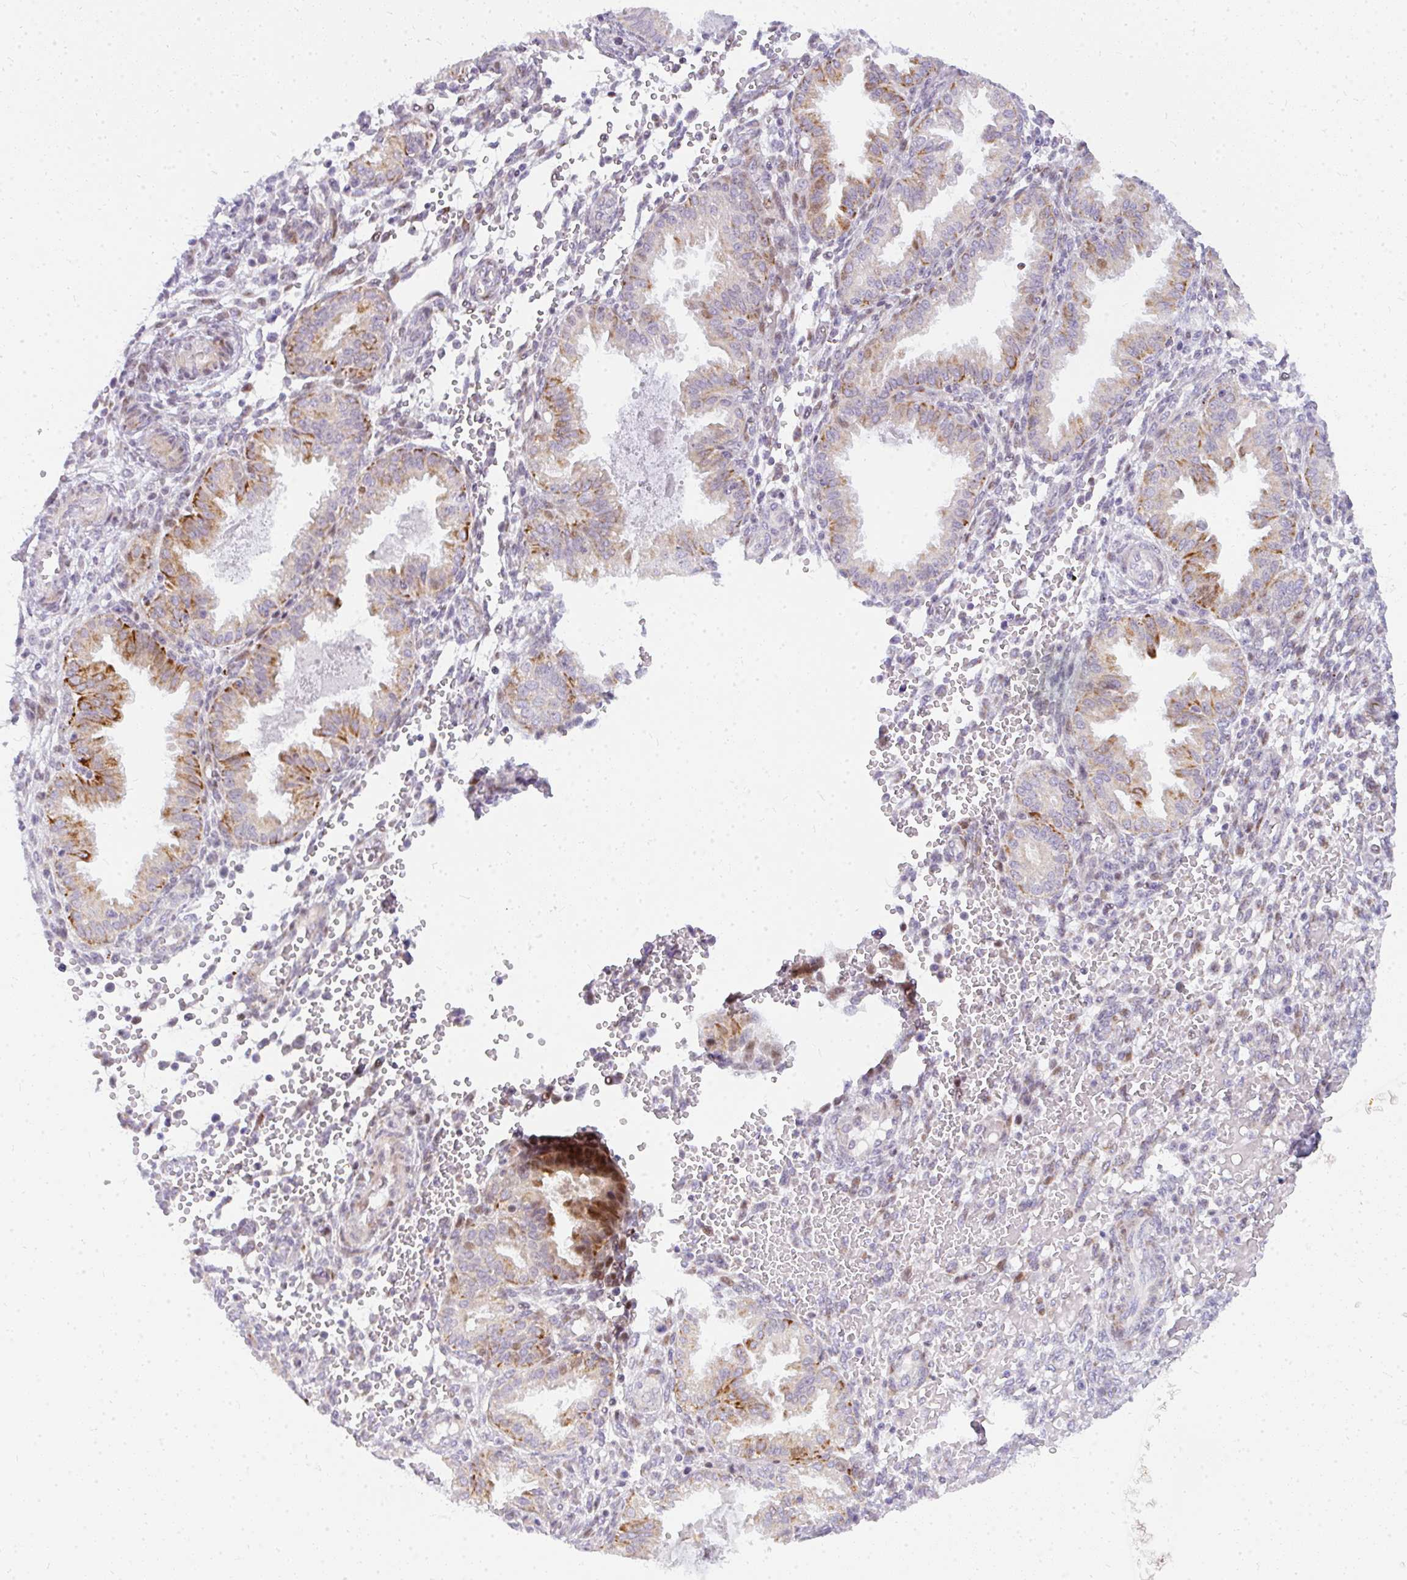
{"staining": {"intensity": "negative", "quantity": "none", "location": "none"}, "tissue": "endometrium", "cell_type": "Cells in endometrial stroma", "image_type": "normal", "snomed": [{"axis": "morphology", "description": "Normal tissue, NOS"}, {"axis": "topography", "description": "Endometrium"}], "caption": "Immunohistochemistry of normal human endometrium displays no positivity in cells in endometrial stroma.", "gene": "PLA2G5", "patient": {"sex": "female", "age": 33}}